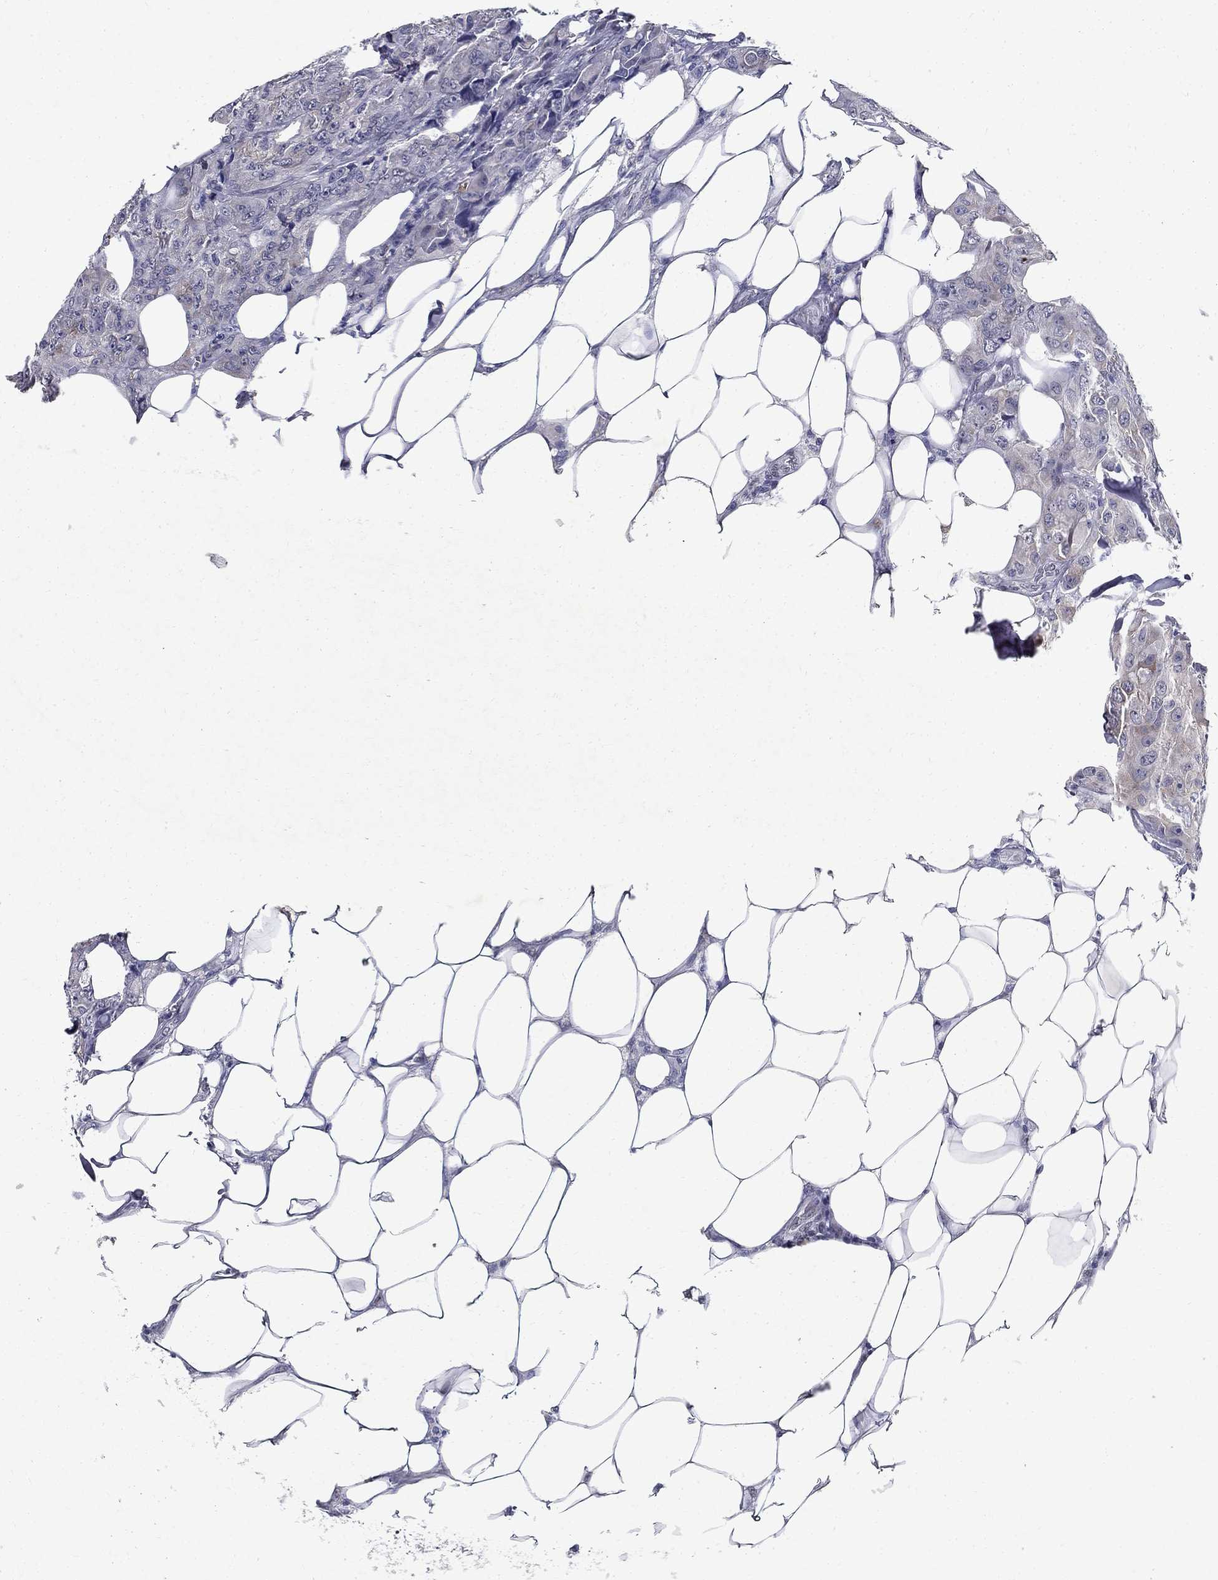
{"staining": {"intensity": "weak", "quantity": "<25%", "location": "cytoplasmic/membranous"}, "tissue": "breast cancer", "cell_type": "Tumor cells", "image_type": "cancer", "snomed": [{"axis": "morphology", "description": "Duct carcinoma"}, {"axis": "topography", "description": "Breast"}], "caption": "High power microscopy photomicrograph of an IHC image of intraductal carcinoma (breast), revealing no significant positivity in tumor cells. The staining was performed using DAB (3,3'-diaminobenzidine) to visualize the protein expression in brown, while the nuclei were stained in blue with hematoxylin (Magnification: 20x).", "gene": "RBFOX1", "patient": {"sex": "female", "age": 43}}